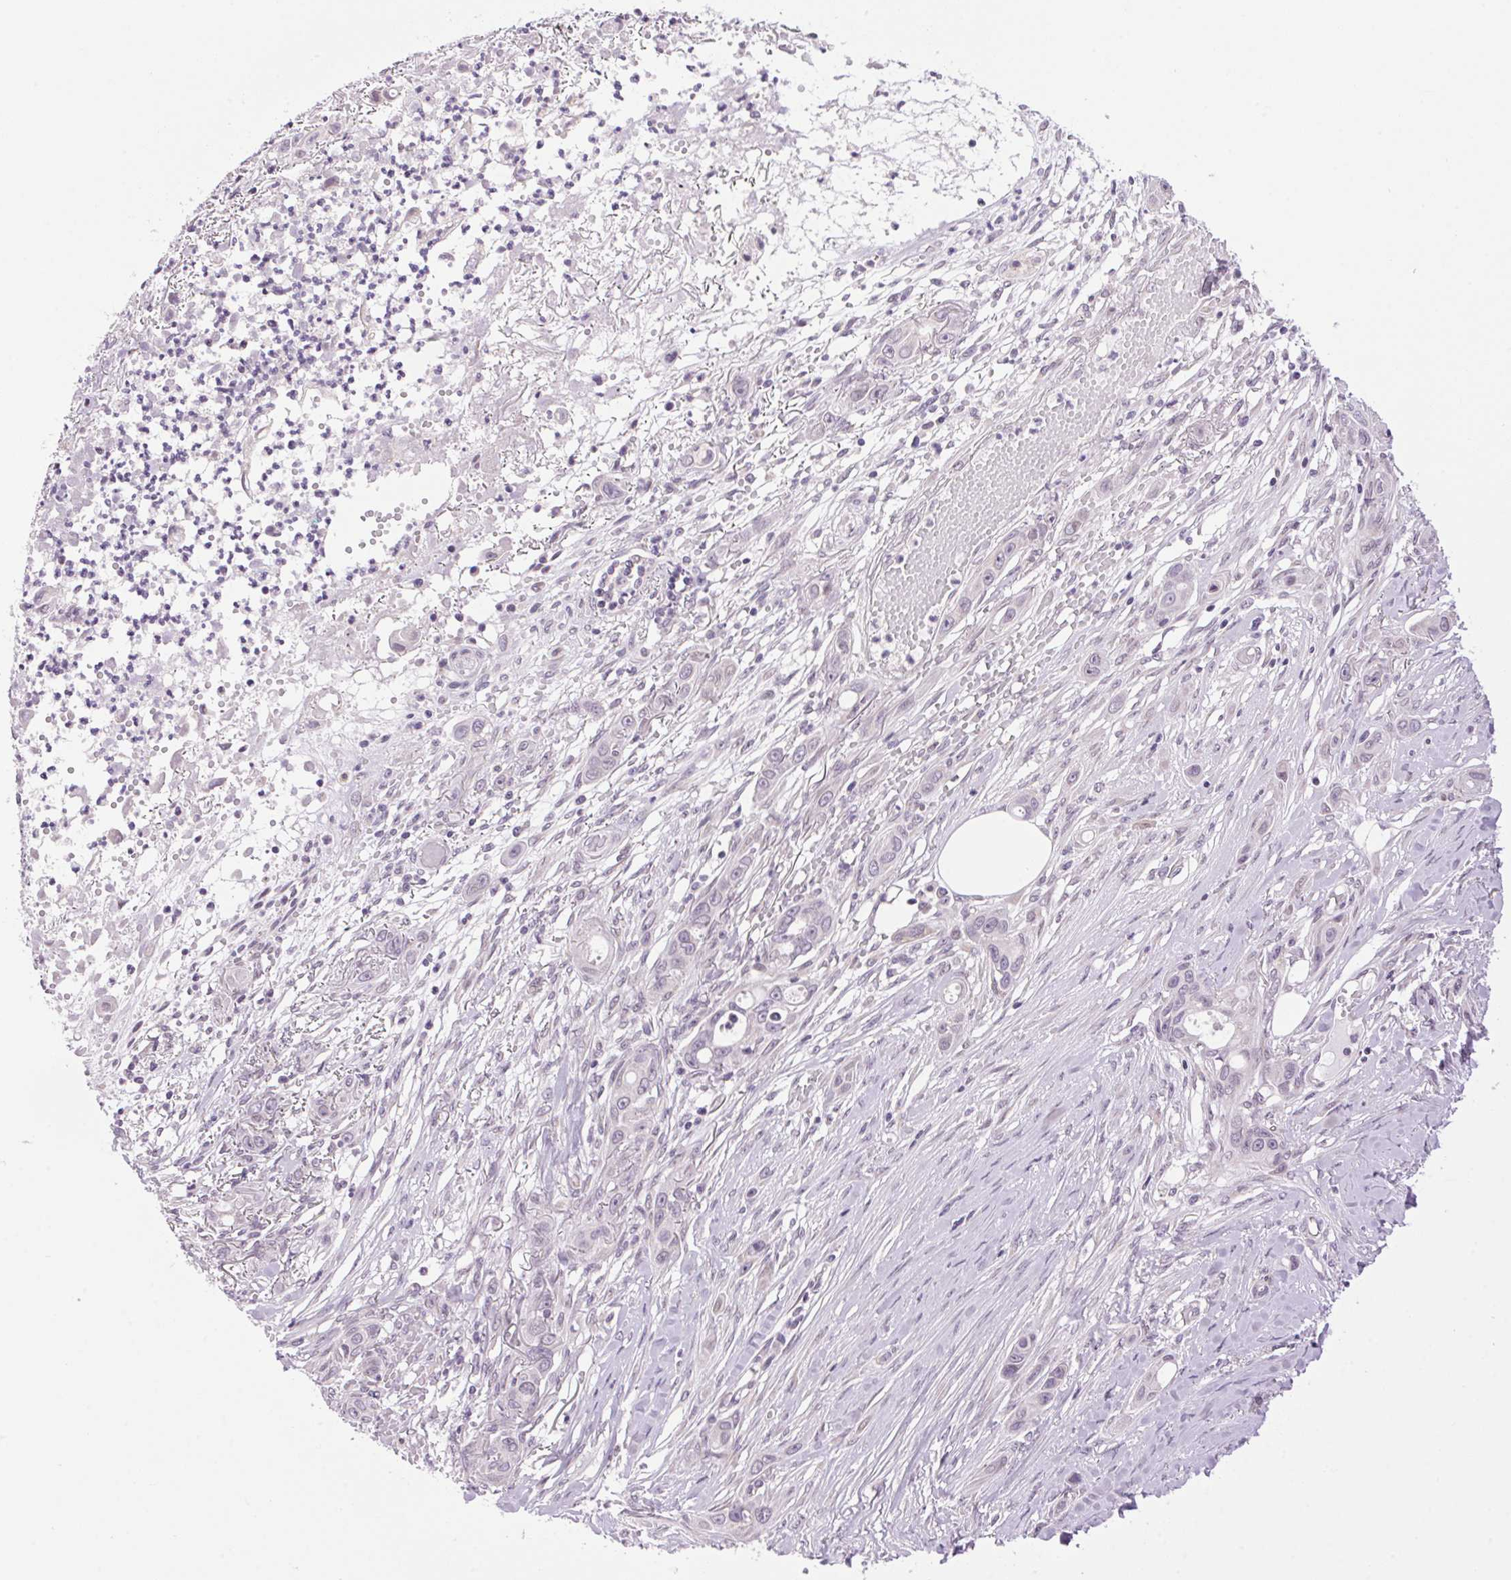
{"staining": {"intensity": "negative", "quantity": "none", "location": "none"}, "tissue": "skin cancer", "cell_type": "Tumor cells", "image_type": "cancer", "snomed": [{"axis": "morphology", "description": "Squamous cell carcinoma, NOS"}, {"axis": "topography", "description": "Skin"}], "caption": "Skin cancer was stained to show a protein in brown. There is no significant positivity in tumor cells.", "gene": "SMIM13", "patient": {"sex": "female", "age": 69}}